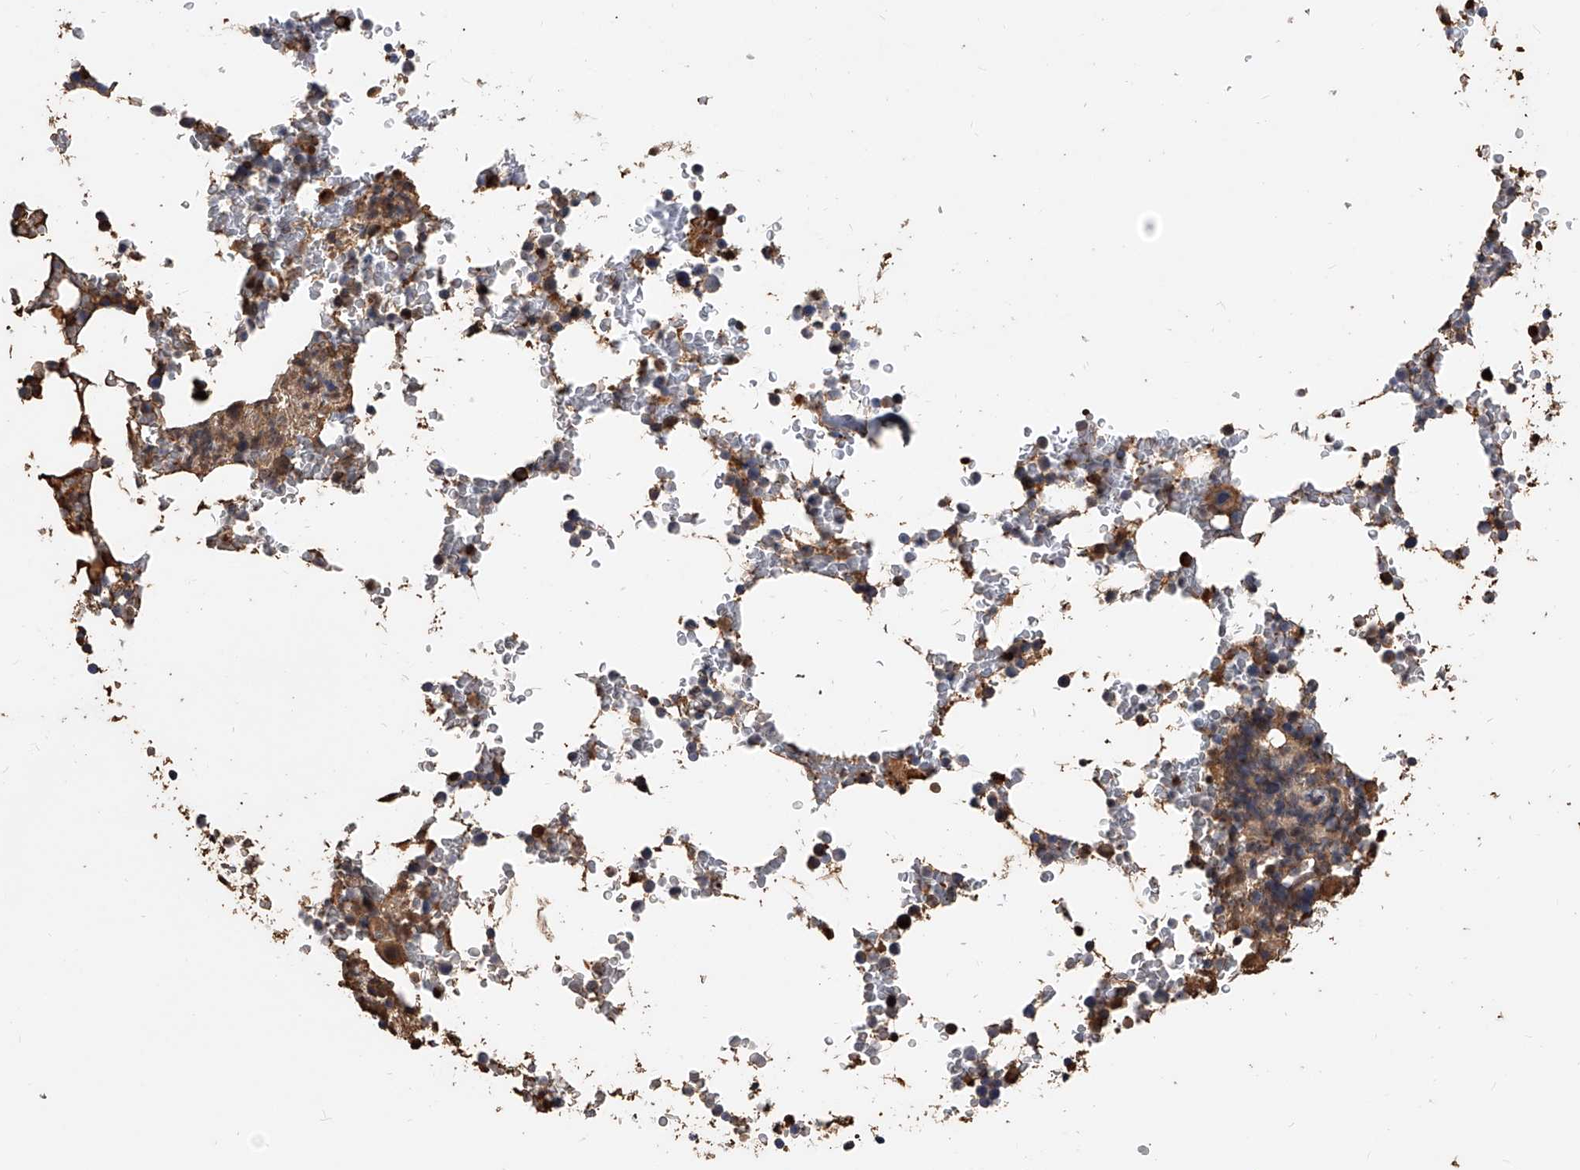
{"staining": {"intensity": "strong", "quantity": "<25%", "location": "cytoplasmic/membranous"}, "tissue": "bone marrow", "cell_type": "Hematopoietic cells", "image_type": "normal", "snomed": [{"axis": "morphology", "description": "Normal tissue, NOS"}, {"axis": "topography", "description": "Bone marrow"}], "caption": "Normal bone marrow displays strong cytoplasmic/membranous staining in approximately <25% of hematopoietic cells, visualized by immunohistochemistry. (brown staining indicates protein expression, while blue staining denotes nuclei).", "gene": "ZNF25", "patient": {"sex": "male", "age": 58}}